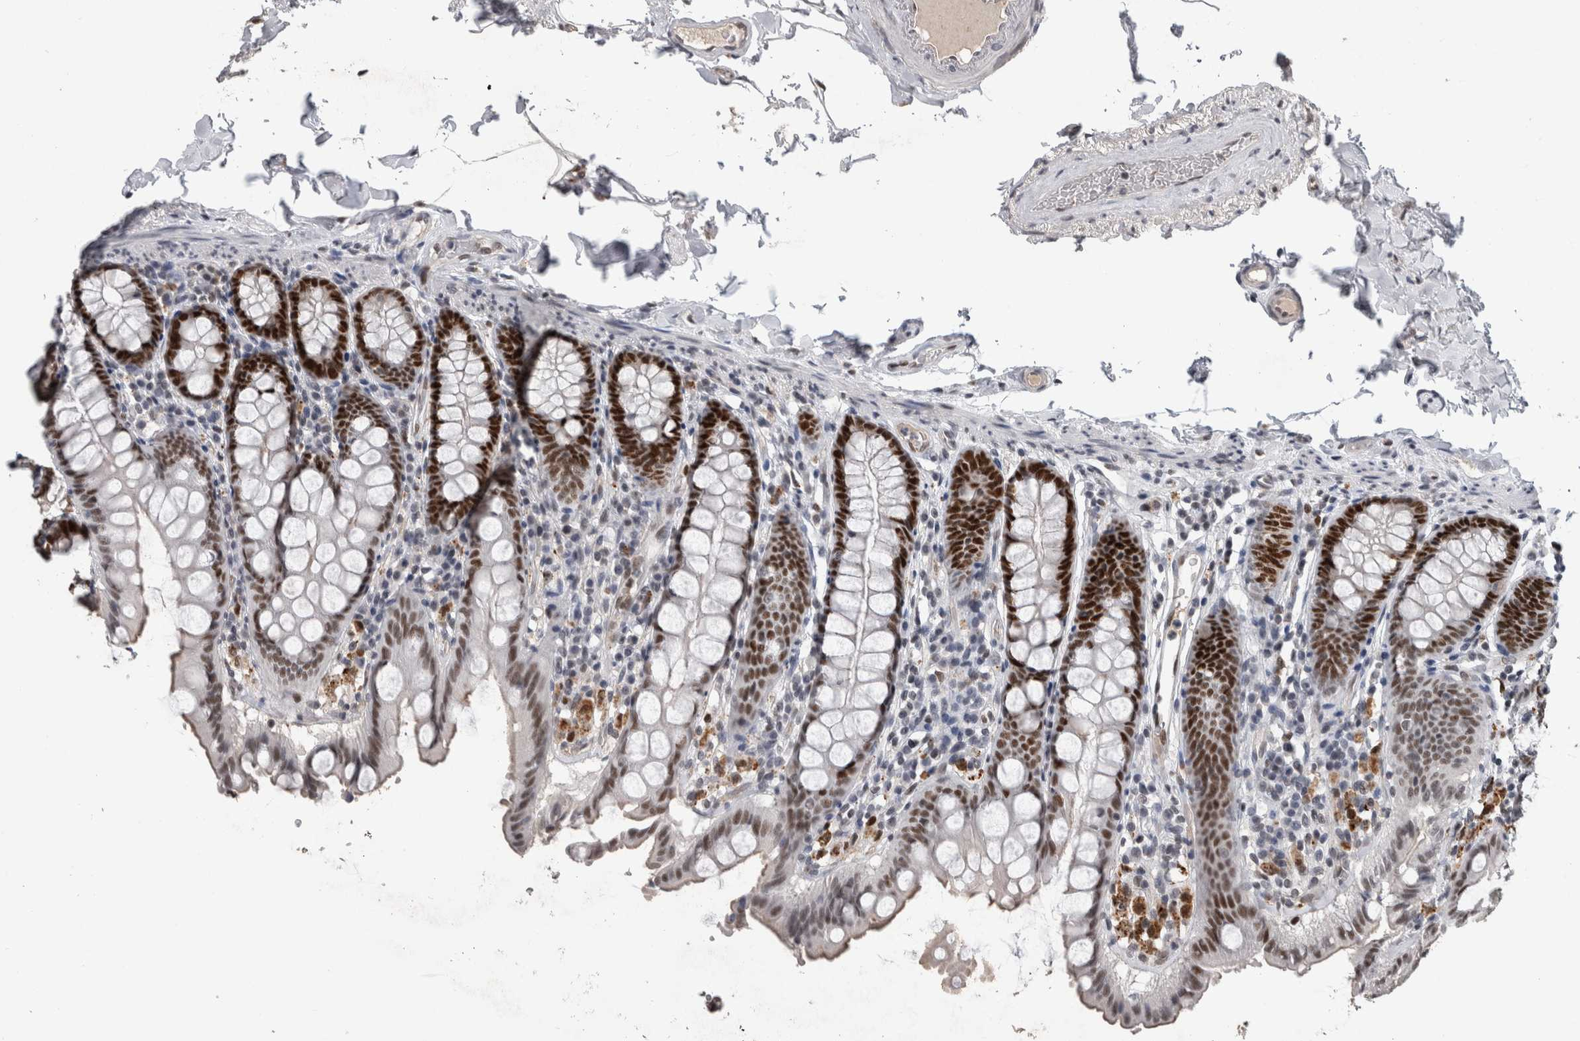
{"staining": {"intensity": "negative", "quantity": "none", "location": "none"}, "tissue": "colon", "cell_type": "Endothelial cells", "image_type": "normal", "snomed": [{"axis": "morphology", "description": "Normal tissue, NOS"}, {"axis": "topography", "description": "Colon"}, {"axis": "topography", "description": "Peripheral nerve tissue"}], "caption": "This is a photomicrograph of immunohistochemistry (IHC) staining of unremarkable colon, which shows no staining in endothelial cells. The staining was performed using DAB to visualize the protein expression in brown, while the nuclei were stained in blue with hematoxylin (Magnification: 20x).", "gene": "POLD2", "patient": {"sex": "female", "age": 61}}